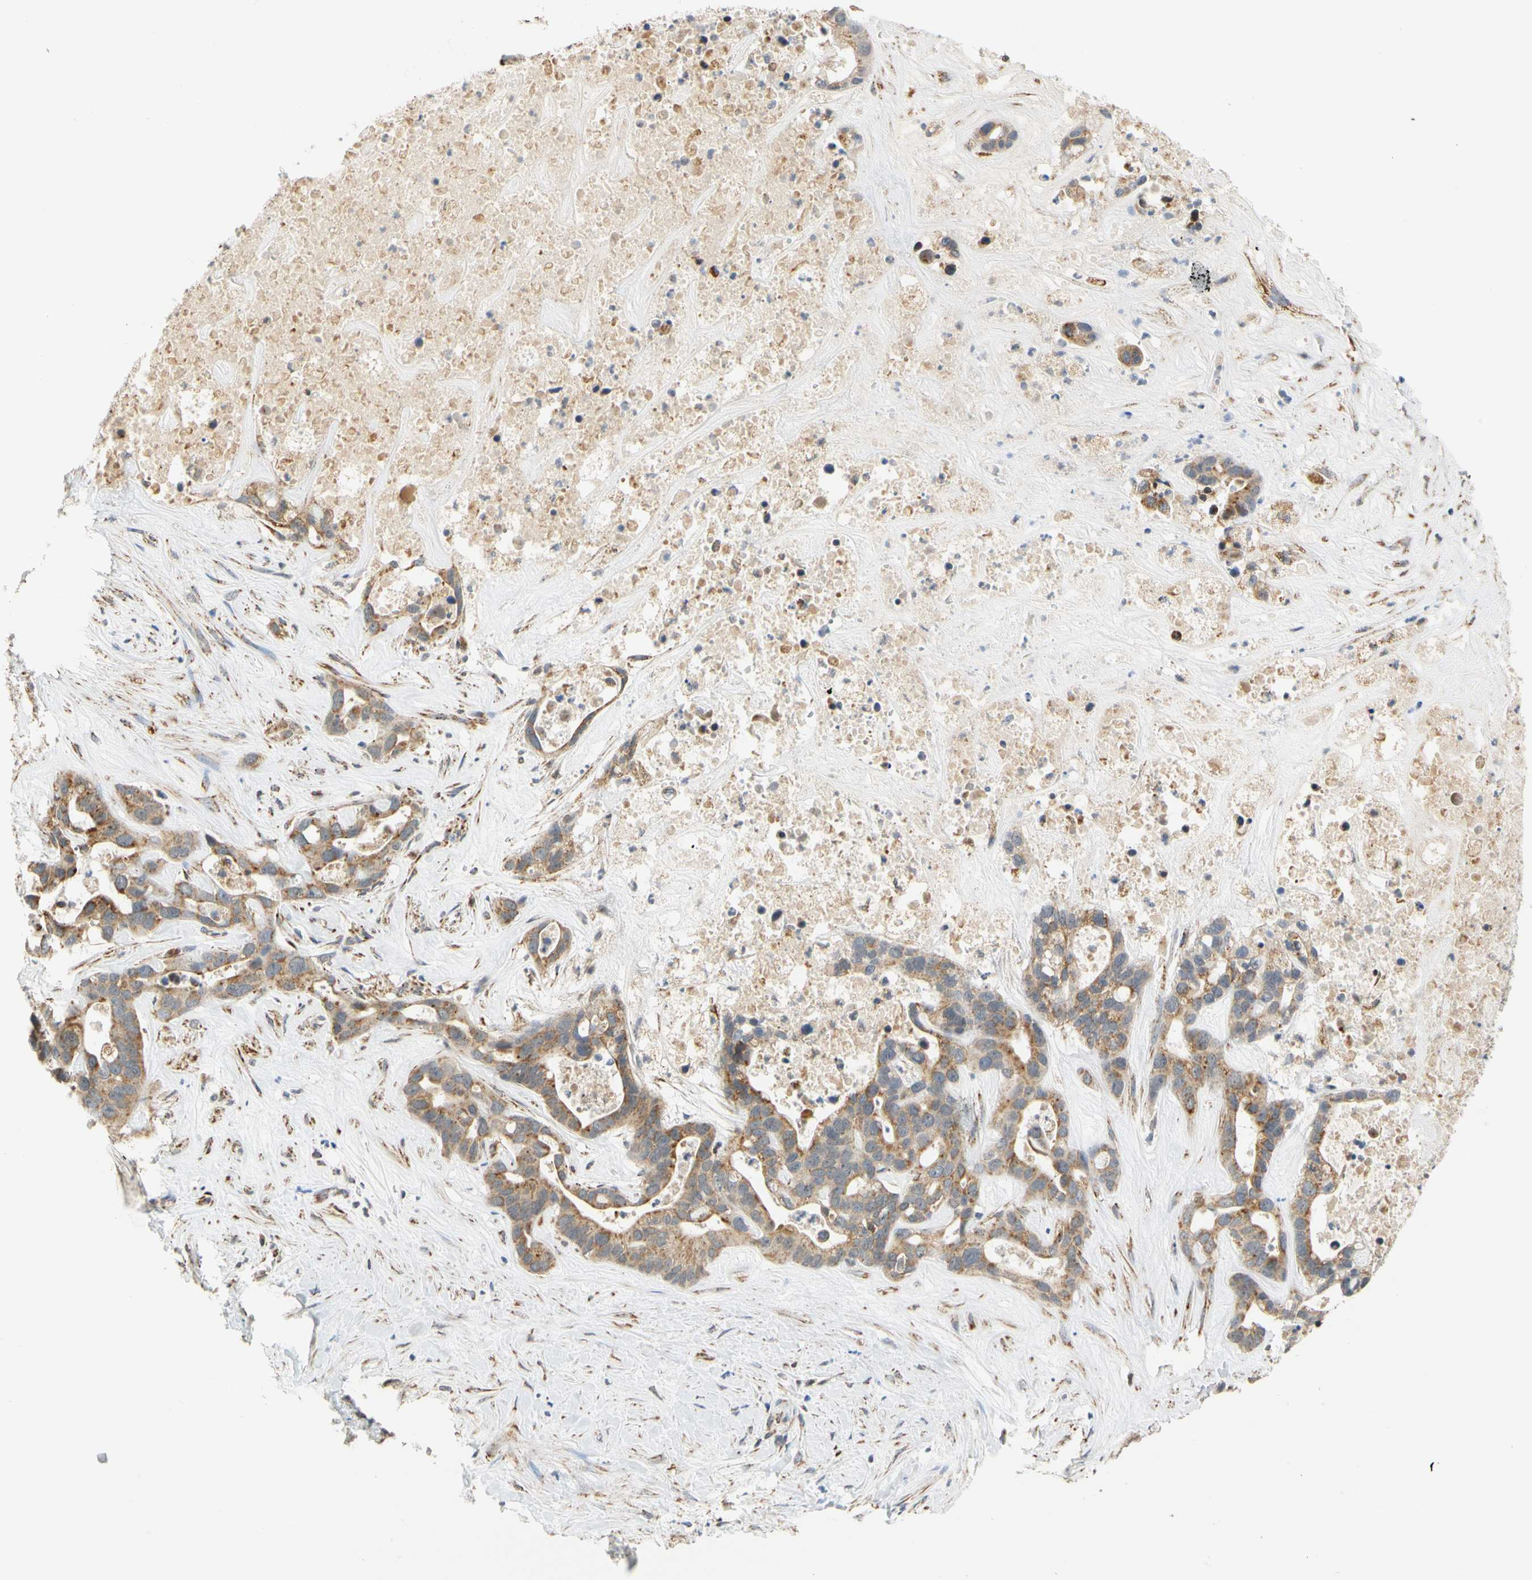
{"staining": {"intensity": "moderate", "quantity": ">75%", "location": "cytoplasmic/membranous"}, "tissue": "liver cancer", "cell_type": "Tumor cells", "image_type": "cancer", "snomed": [{"axis": "morphology", "description": "Cholangiocarcinoma"}, {"axis": "topography", "description": "Liver"}], "caption": "Liver cancer stained for a protein exhibits moderate cytoplasmic/membranous positivity in tumor cells.", "gene": "SFXN3", "patient": {"sex": "female", "age": 65}}